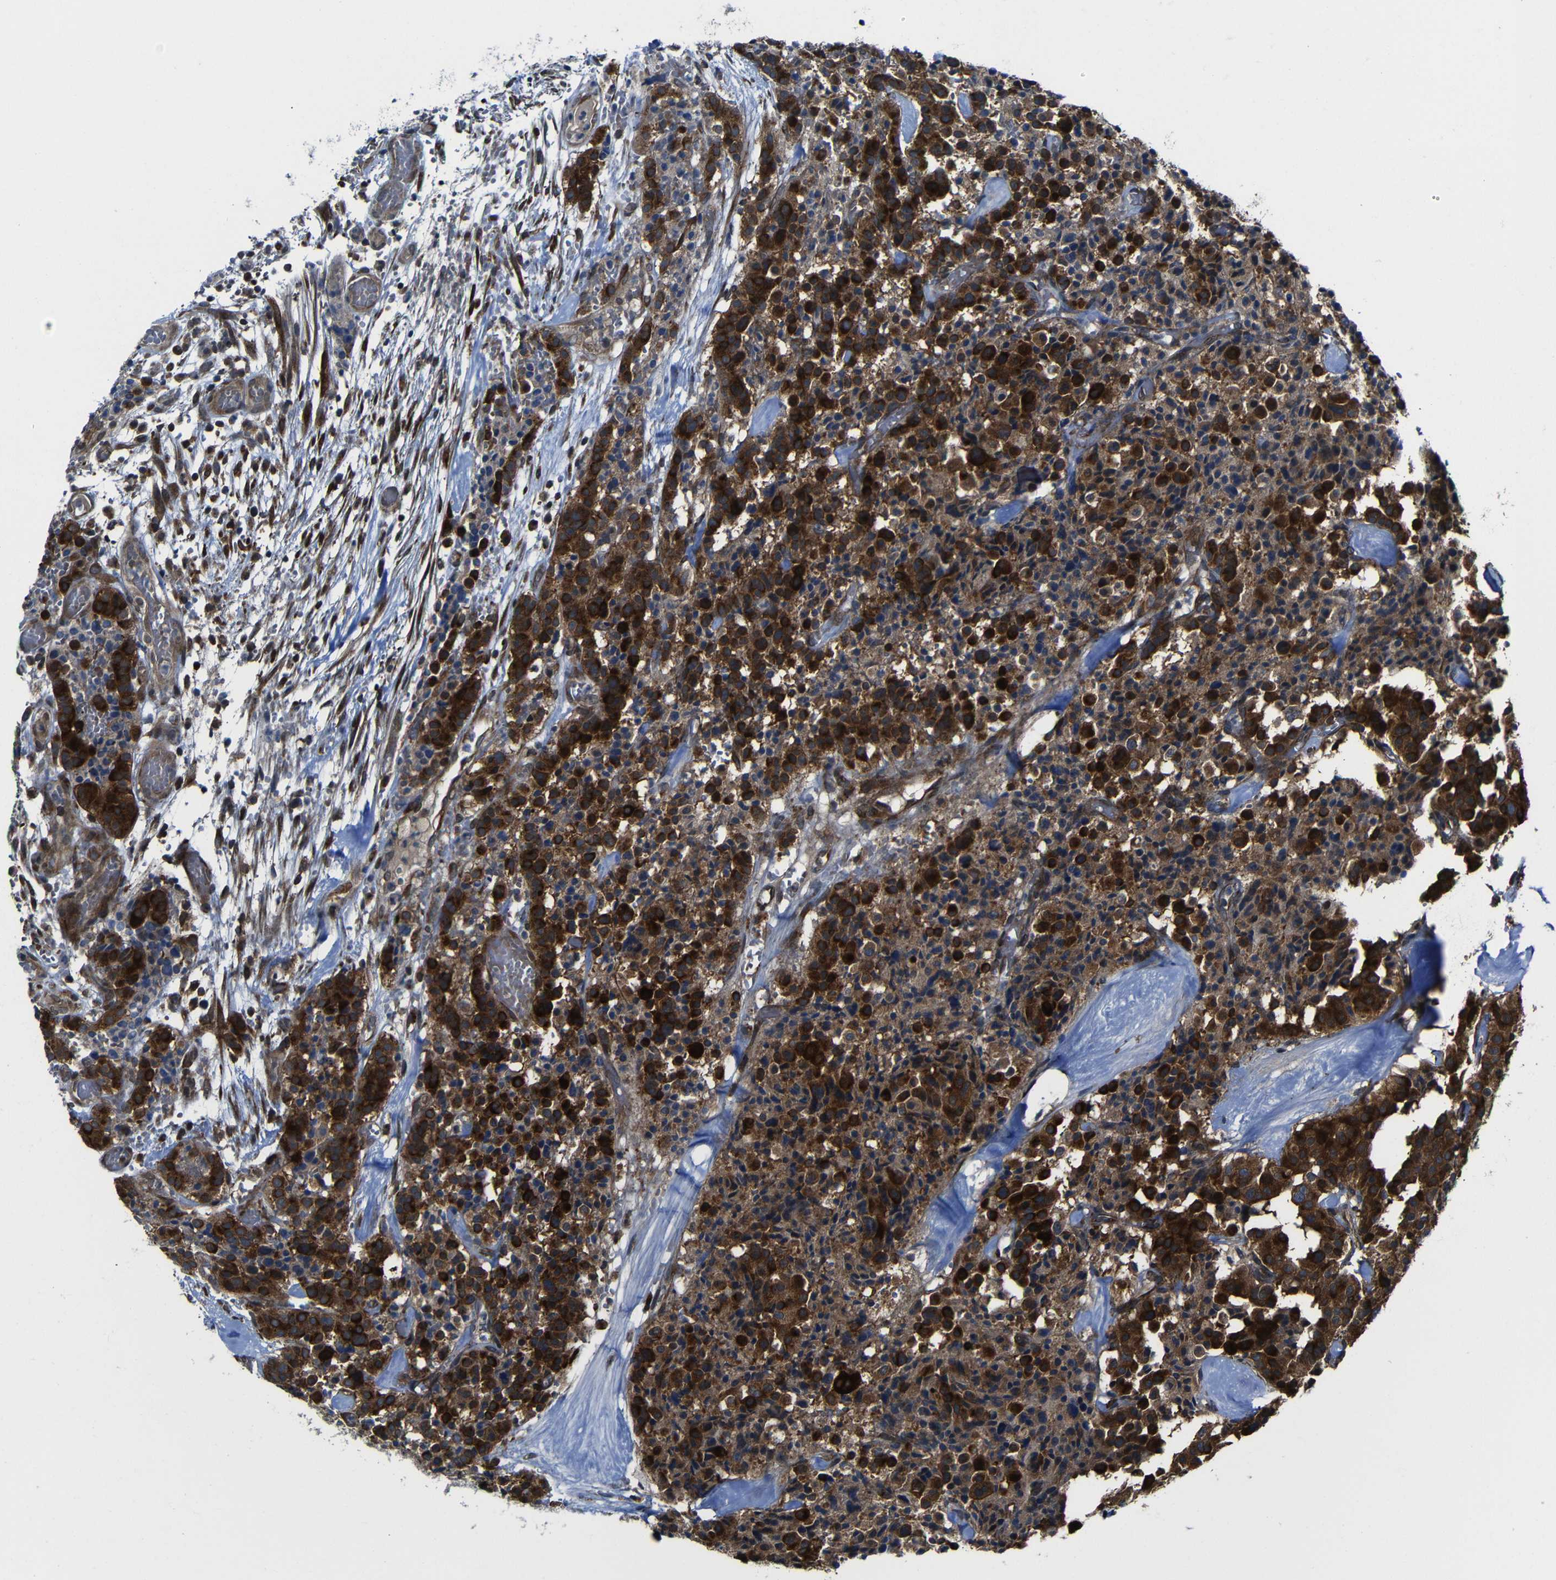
{"staining": {"intensity": "strong", "quantity": ">75%", "location": "cytoplasmic/membranous"}, "tissue": "carcinoid", "cell_type": "Tumor cells", "image_type": "cancer", "snomed": [{"axis": "morphology", "description": "Carcinoid, malignant, NOS"}, {"axis": "topography", "description": "Lung"}], "caption": "IHC (DAB (3,3'-diaminobenzidine)) staining of carcinoid reveals strong cytoplasmic/membranous protein expression in approximately >75% of tumor cells.", "gene": "KIAA0513", "patient": {"sex": "male", "age": 30}}